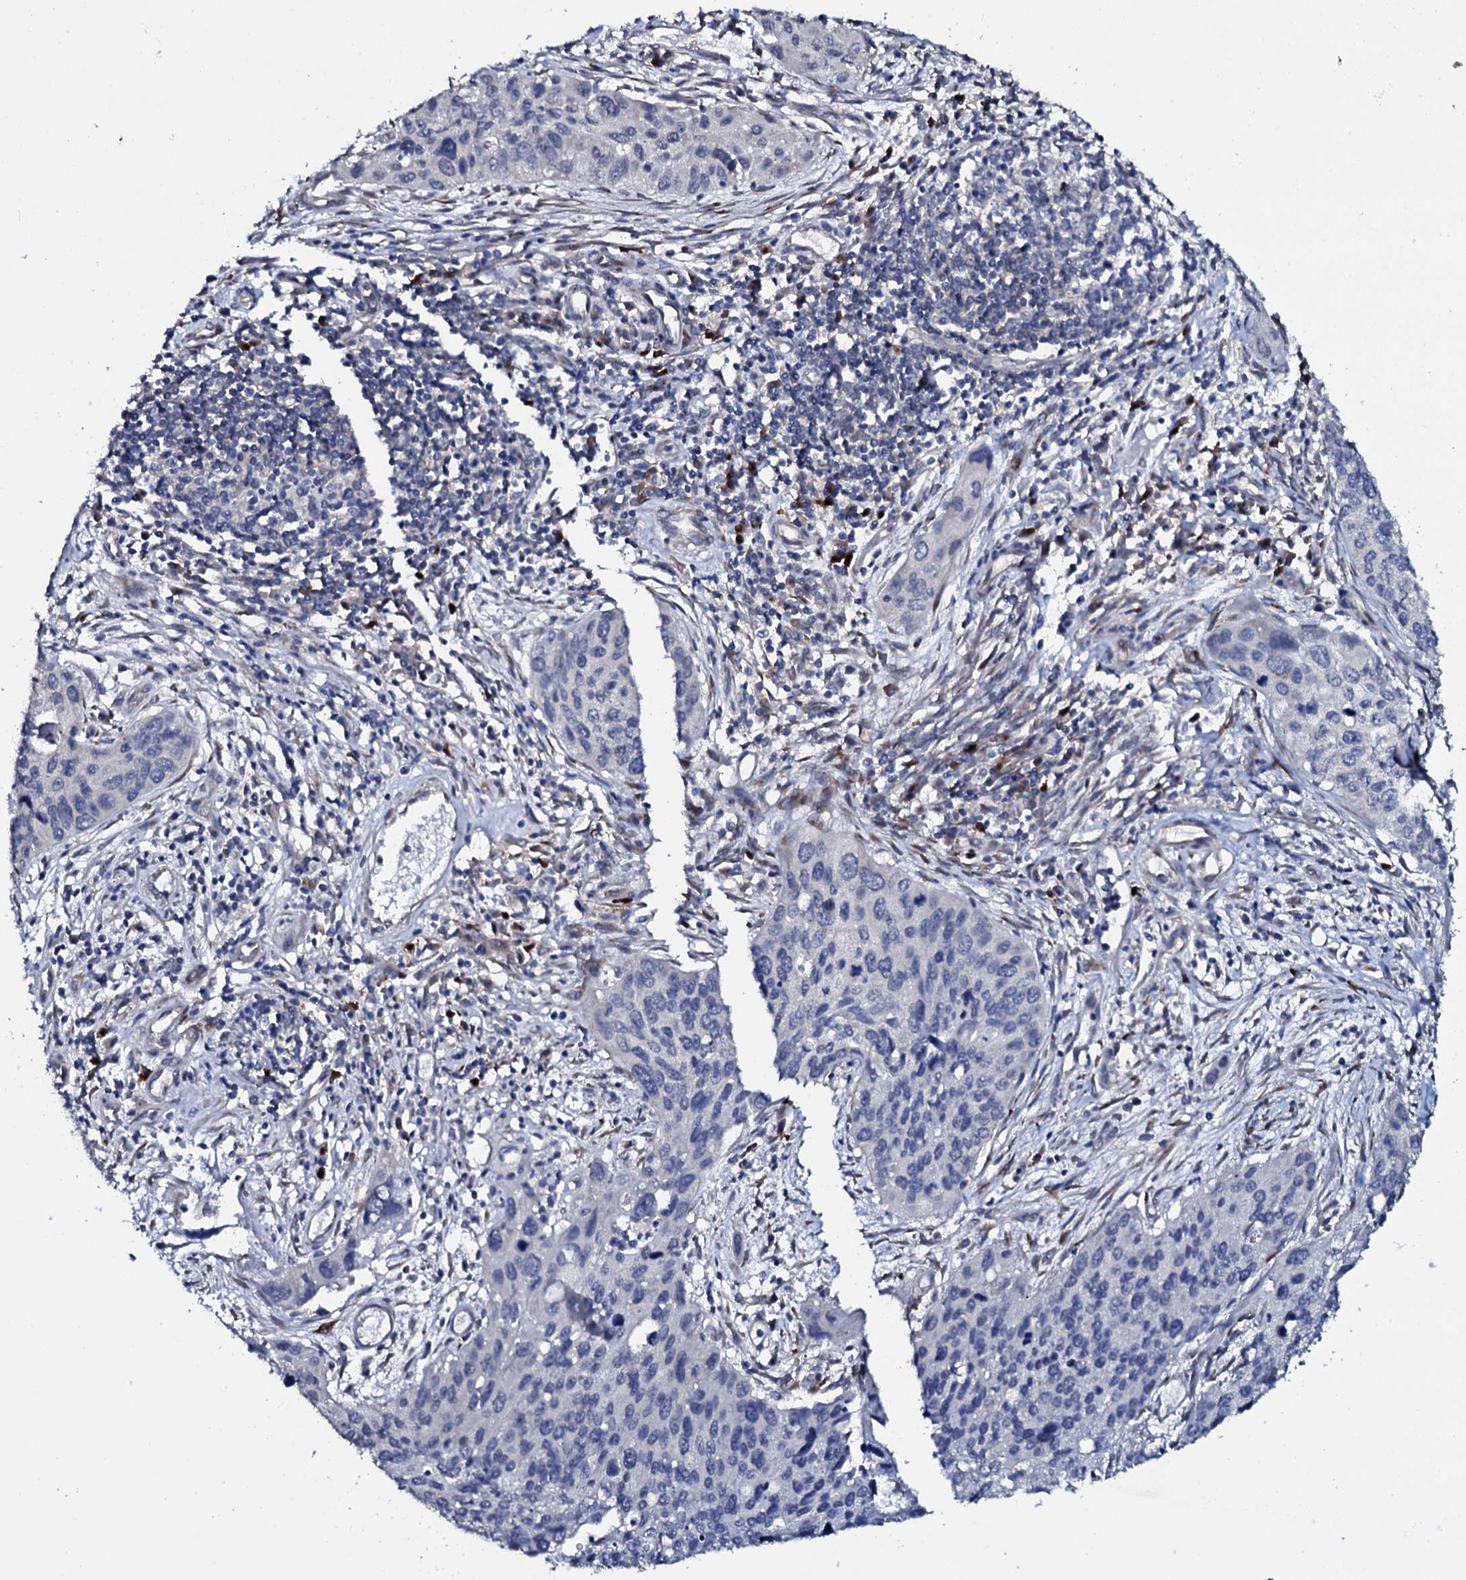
{"staining": {"intensity": "negative", "quantity": "none", "location": "none"}, "tissue": "cervical cancer", "cell_type": "Tumor cells", "image_type": "cancer", "snomed": [{"axis": "morphology", "description": "Squamous cell carcinoma, NOS"}, {"axis": "topography", "description": "Cervix"}], "caption": "Immunohistochemistry image of neoplastic tissue: cervical cancer stained with DAB demonstrates no significant protein expression in tumor cells. Nuclei are stained in blue.", "gene": "IL12B", "patient": {"sex": "female", "age": 55}}